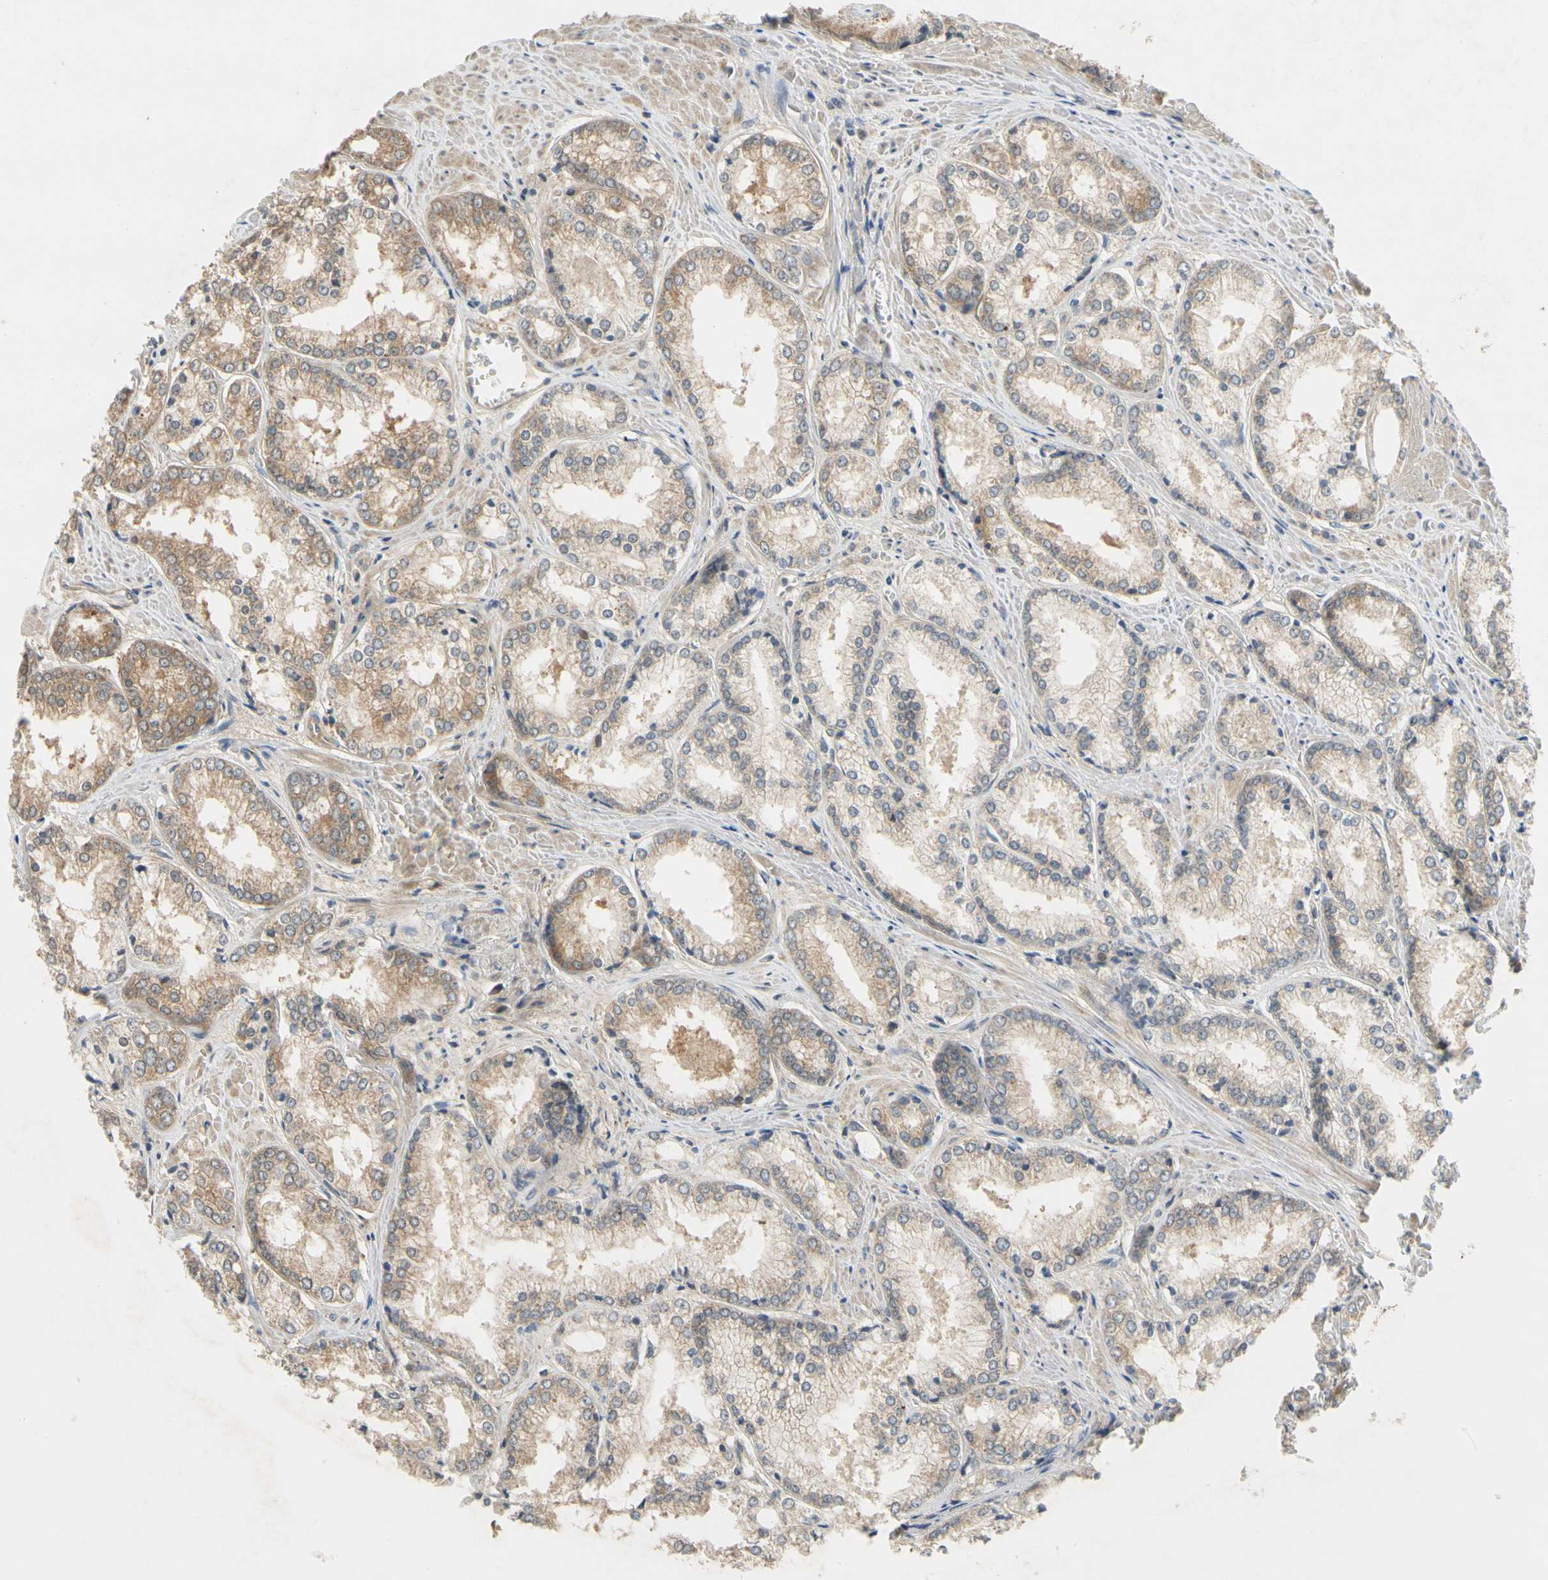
{"staining": {"intensity": "moderate", "quantity": ">75%", "location": "cytoplasmic/membranous"}, "tissue": "prostate cancer", "cell_type": "Tumor cells", "image_type": "cancer", "snomed": [{"axis": "morphology", "description": "Adenocarcinoma, Low grade"}, {"axis": "topography", "description": "Prostate"}], "caption": "An immunohistochemistry image of tumor tissue is shown. Protein staining in brown shows moderate cytoplasmic/membranous positivity in prostate cancer within tumor cells. Nuclei are stained in blue.", "gene": "TDRP", "patient": {"sex": "male", "age": 64}}